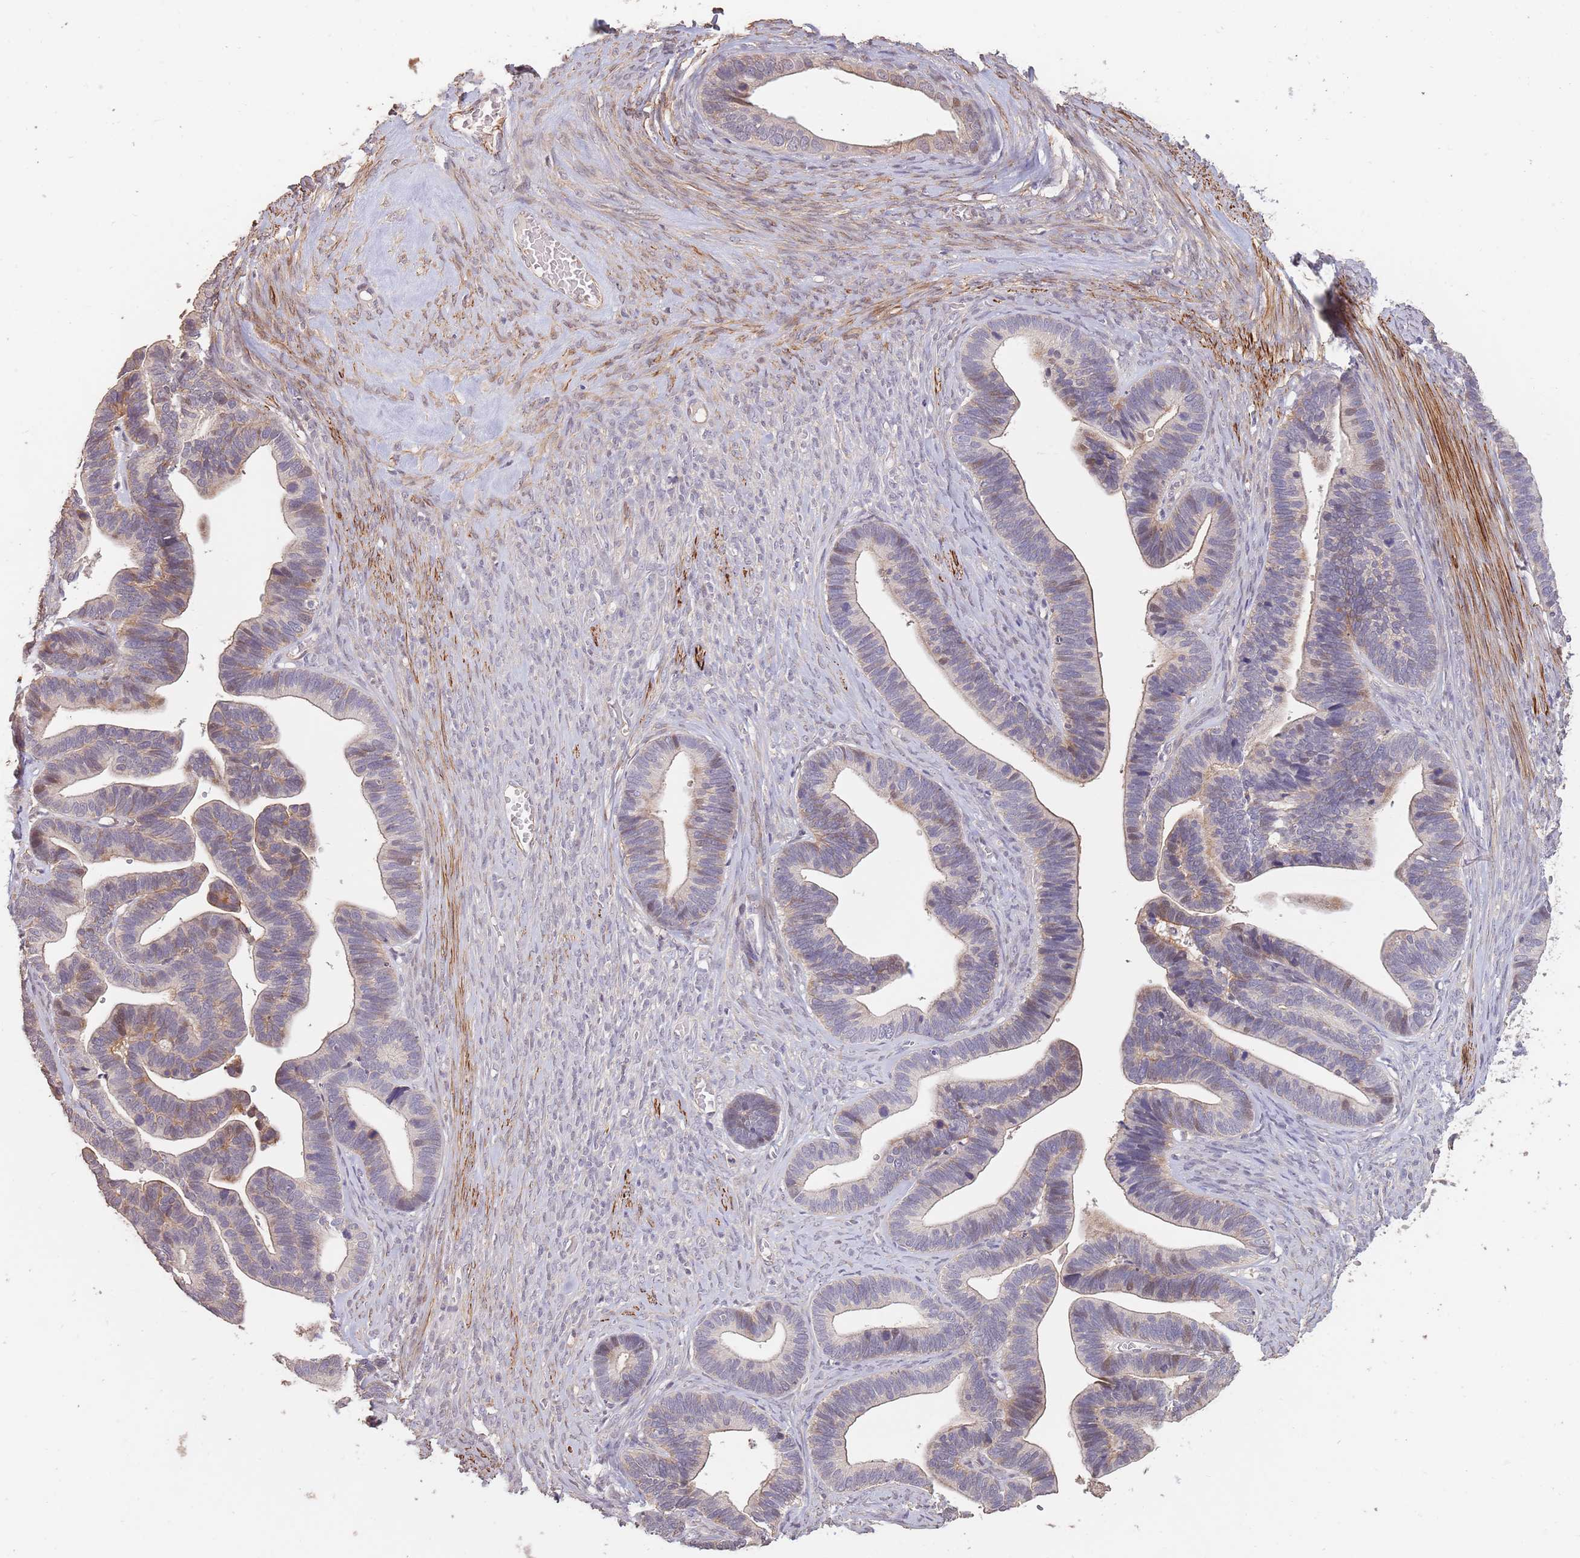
{"staining": {"intensity": "moderate", "quantity": "<25%", "location": "cytoplasmic/membranous,nuclear"}, "tissue": "ovarian cancer", "cell_type": "Tumor cells", "image_type": "cancer", "snomed": [{"axis": "morphology", "description": "Cystadenocarcinoma, serous, NOS"}, {"axis": "topography", "description": "Ovary"}], "caption": "IHC histopathology image of ovarian serous cystadenocarcinoma stained for a protein (brown), which reveals low levels of moderate cytoplasmic/membranous and nuclear positivity in approximately <25% of tumor cells.", "gene": "NLRC4", "patient": {"sex": "female", "age": 56}}